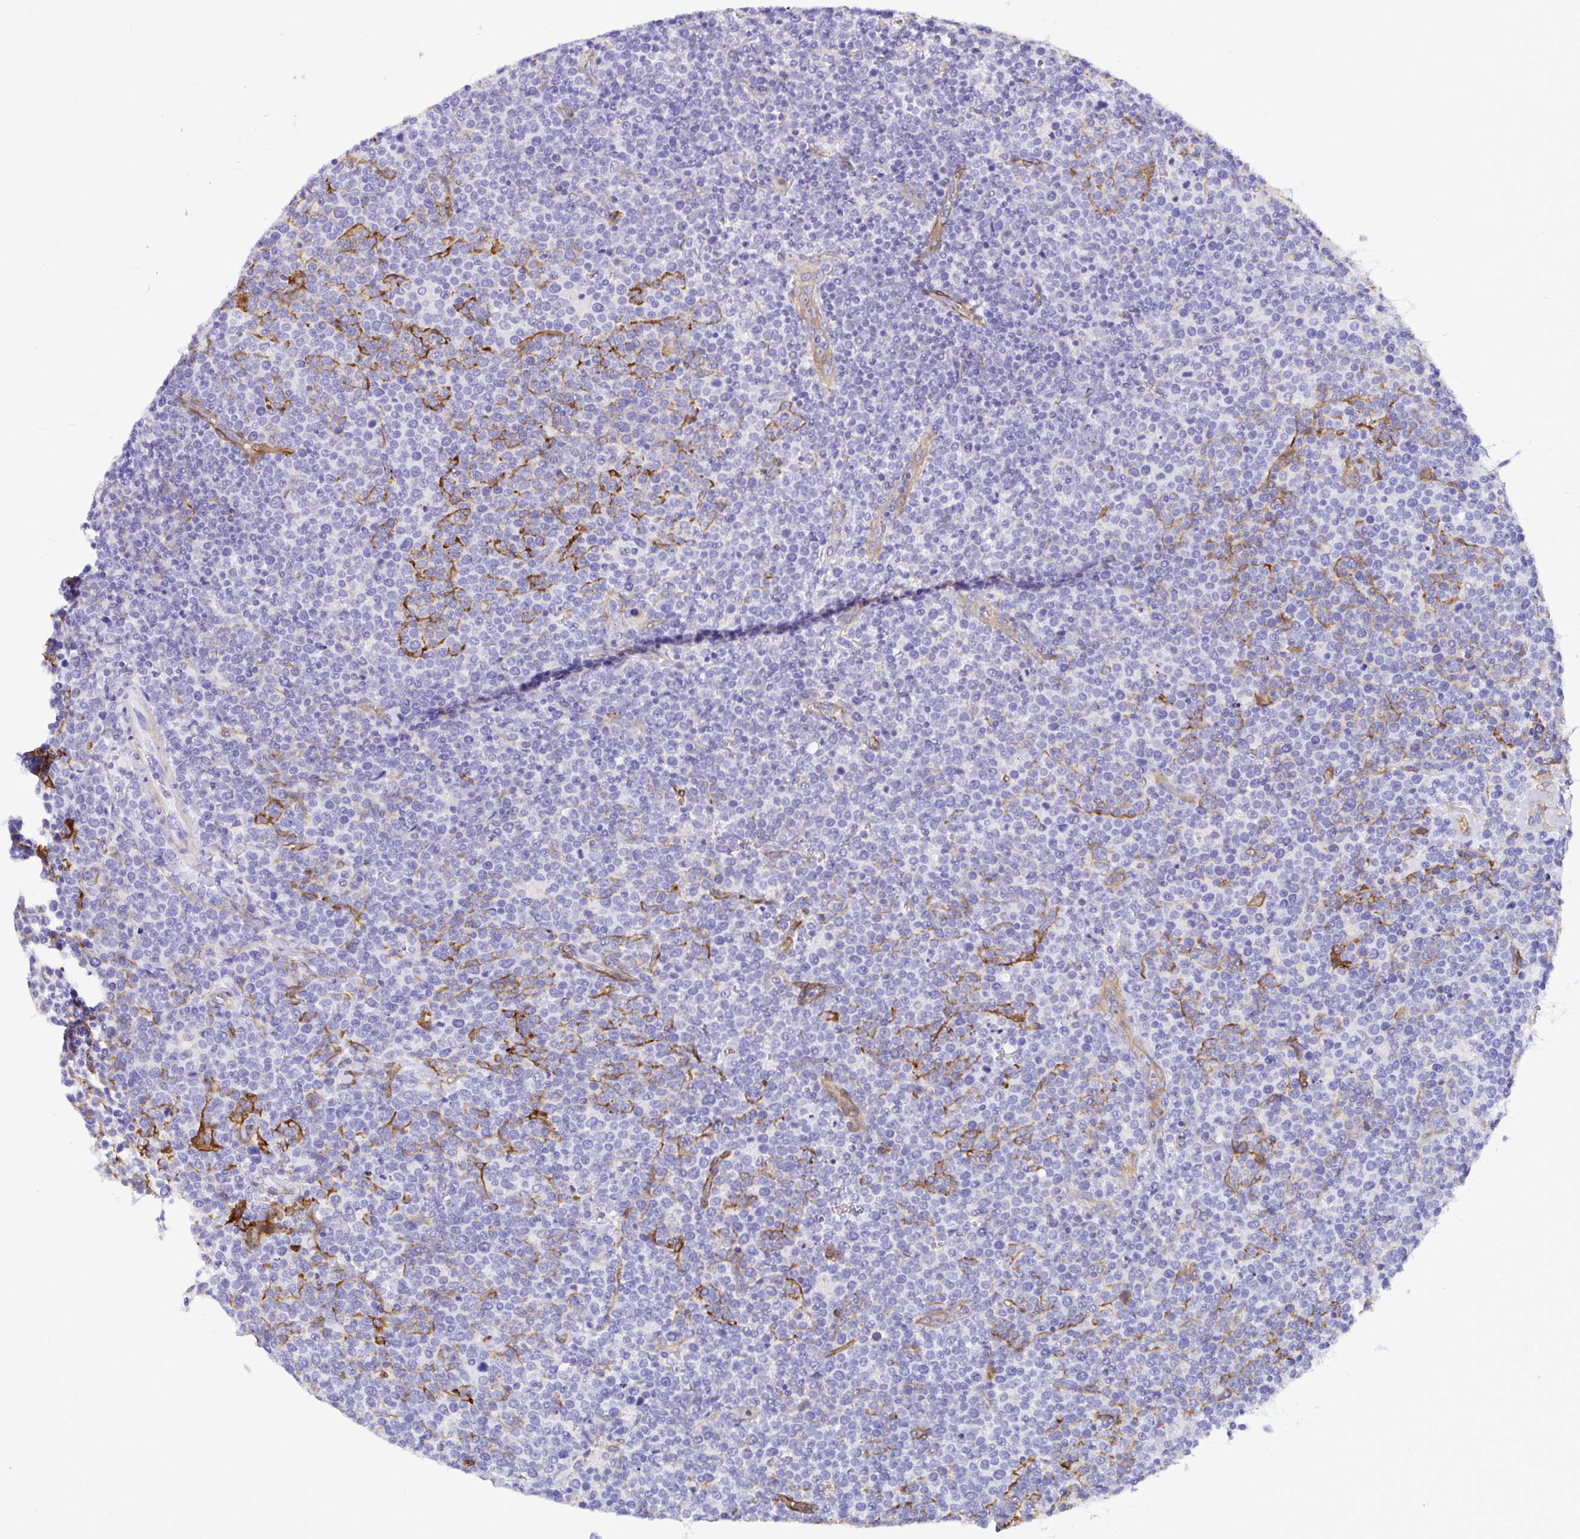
{"staining": {"intensity": "negative", "quantity": "none", "location": "none"}, "tissue": "lymphoma", "cell_type": "Tumor cells", "image_type": "cancer", "snomed": [{"axis": "morphology", "description": "Malignant lymphoma, non-Hodgkin's type, High grade"}, {"axis": "topography", "description": "Lymph node"}], "caption": "An immunohistochemistry histopathology image of lymphoma is shown. There is no staining in tumor cells of lymphoma. The staining is performed using DAB (3,3'-diaminobenzidine) brown chromogen with nuclei counter-stained in using hematoxylin.", "gene": "MYO1B", "patient": {"sex": "male", "age": 61}}